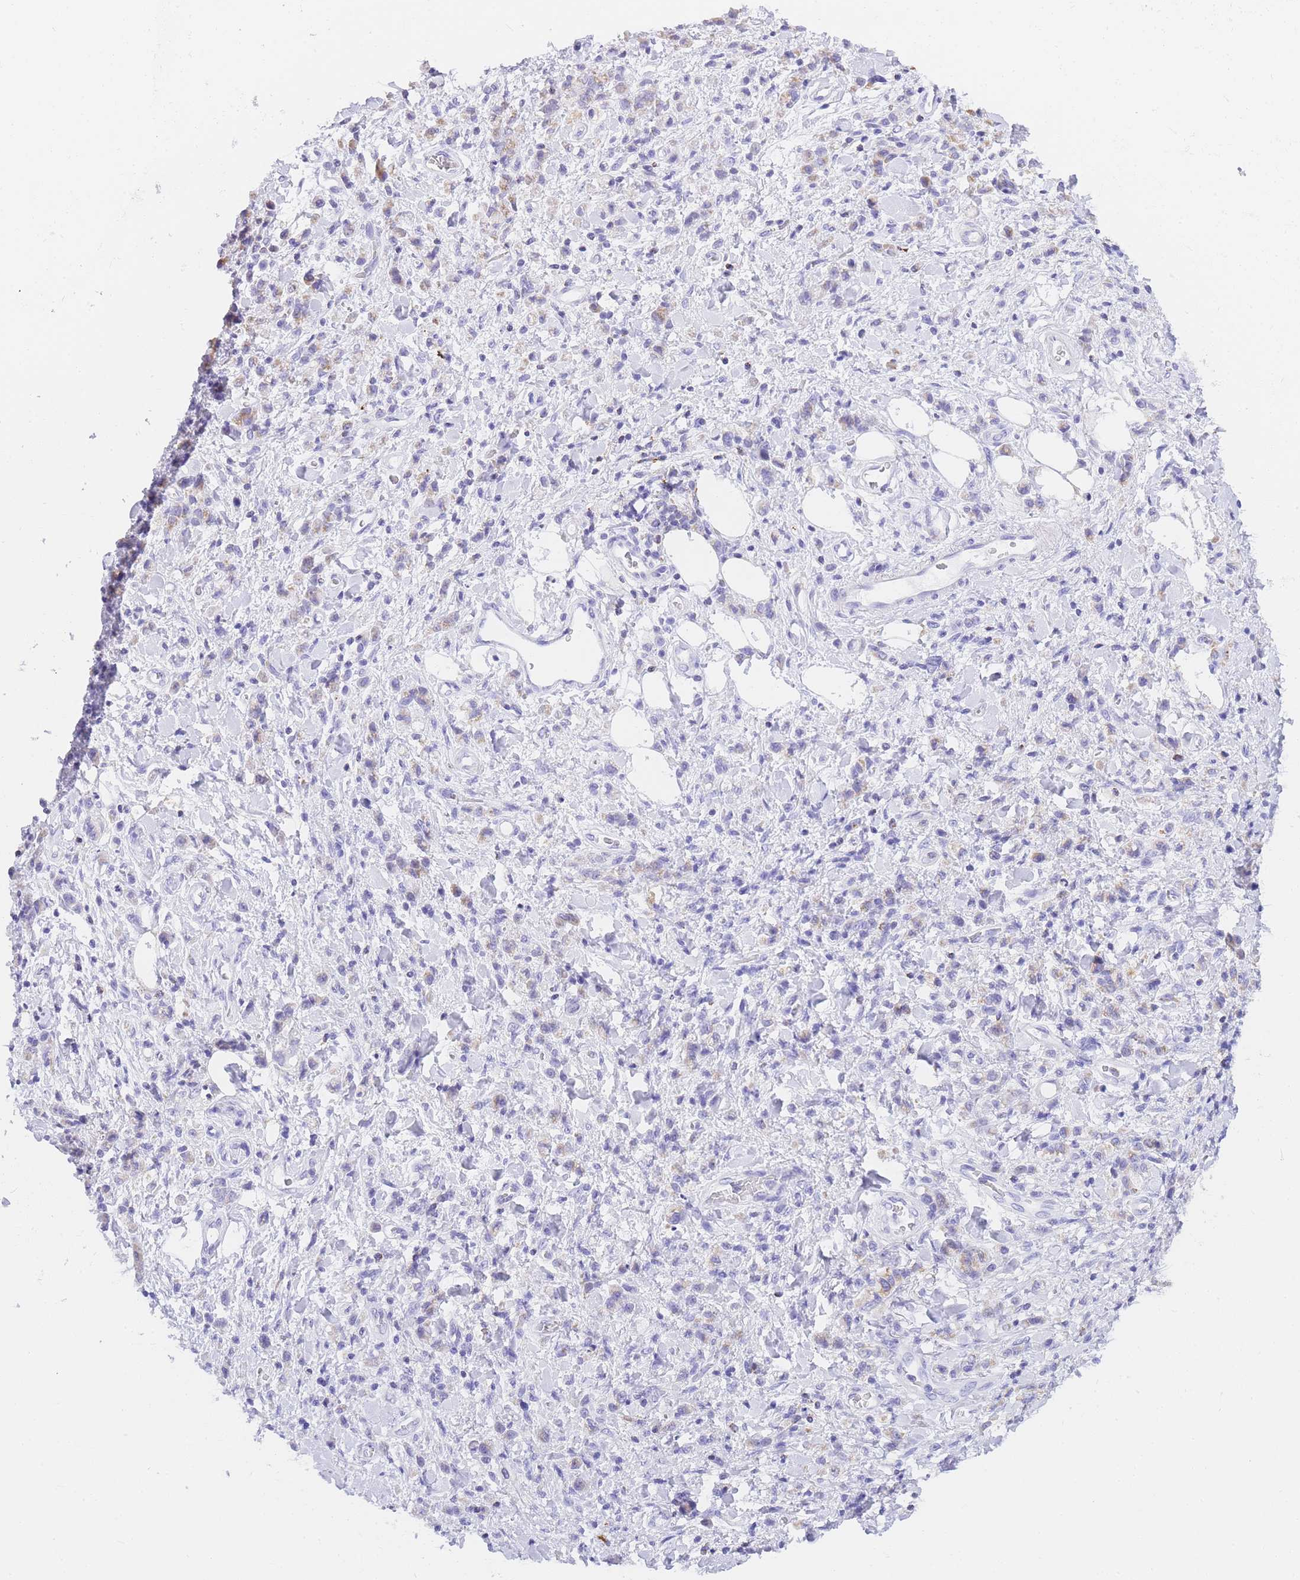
{"staining": {"intensity": "moderate", "quantity": "25%-75%", "location": "cytoplasmic/membranous"}, "tissue": "stomach cancer", "cell_type": "Tumor cells", "image_type": "cancer", "snomed": [{"axis": "morphology", "description": "Adenocarcinoma, NOS"}, {"axis": "topography", "description": "Stomach"}], "caption": "Stomach cancer (adenocarcinoma) was stained to show a protein in brown. There is medium levels of moderate cytoplasmic/membranous positivity in about 25%-75% of tumor cells.", "gene": "NKD2", "patient": {"sex": "male", "age": 77}}